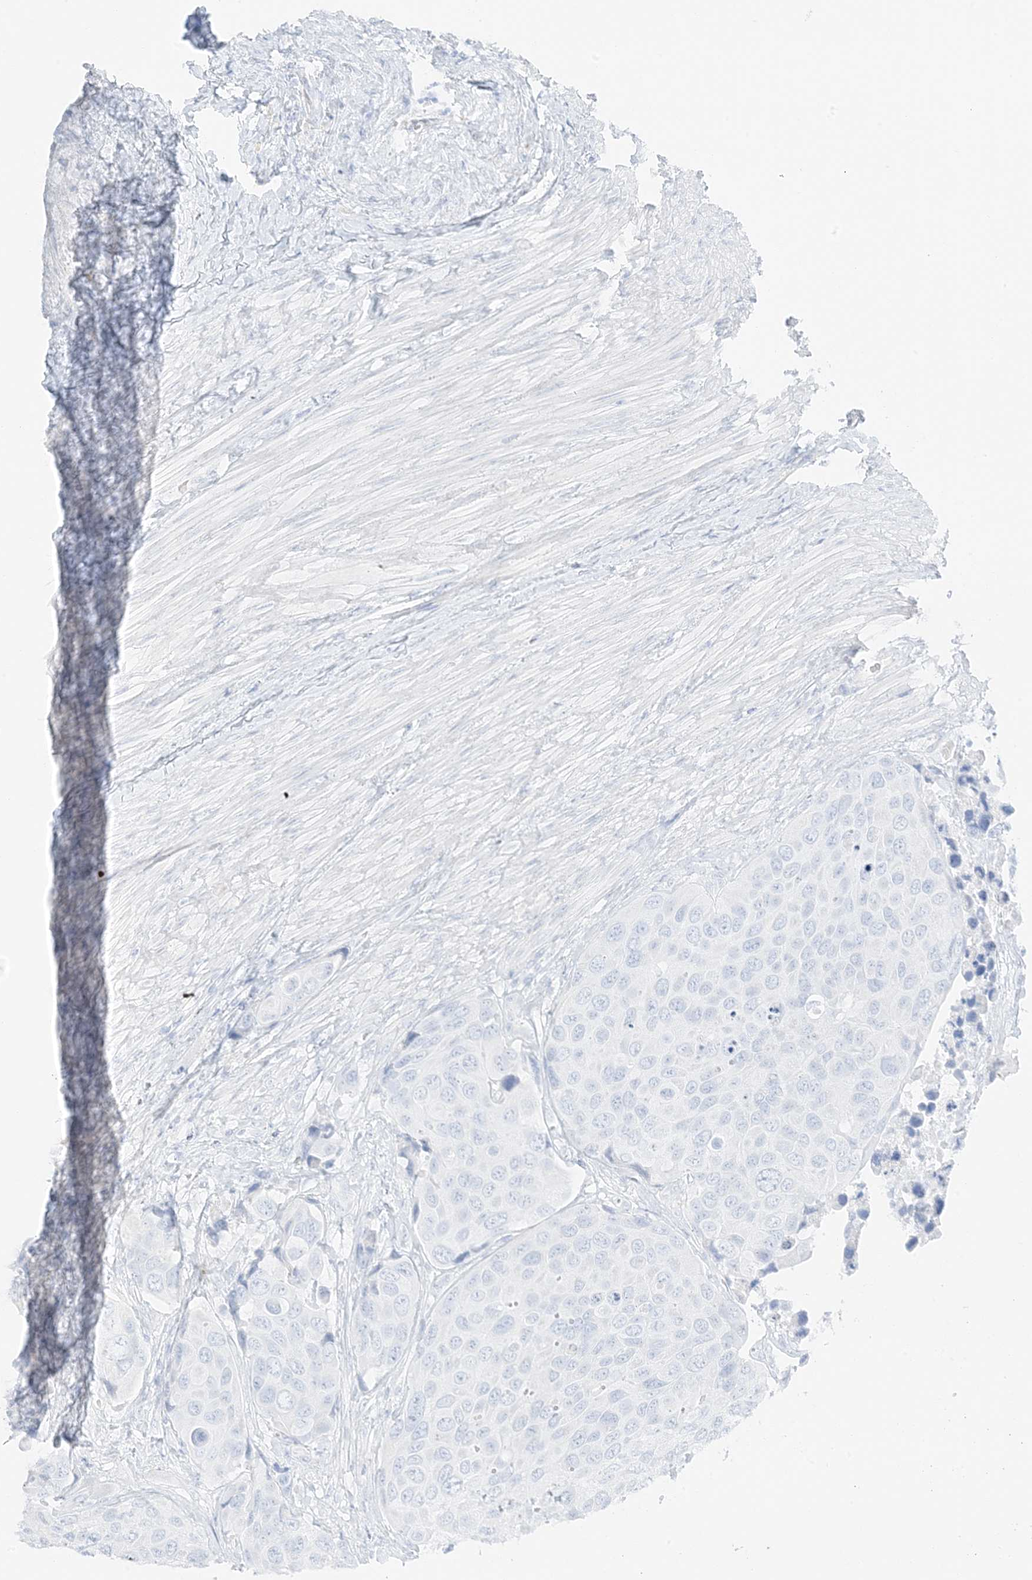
{"staining": {"intensity": "negative", "quantity": "none", "location": "none"}, "tissue": "urothelial cancer", "cell_type": "Tumor cells", "image_type": "cancer", "snomed": [{"axis": "morphology", "description": "Urothelial carcinoma, High grade"}, {"axis": "topography", "description": "Urinary bladder"}], "caption": "This image is of high-grade urothelial carcinoma stained with IHC to label a protein in brown with the nuclei are counter-stained blue. There is no expression in tumor cells.", "gene": "SLC22A13", "patient": {"sex": "male", "age": 74}}